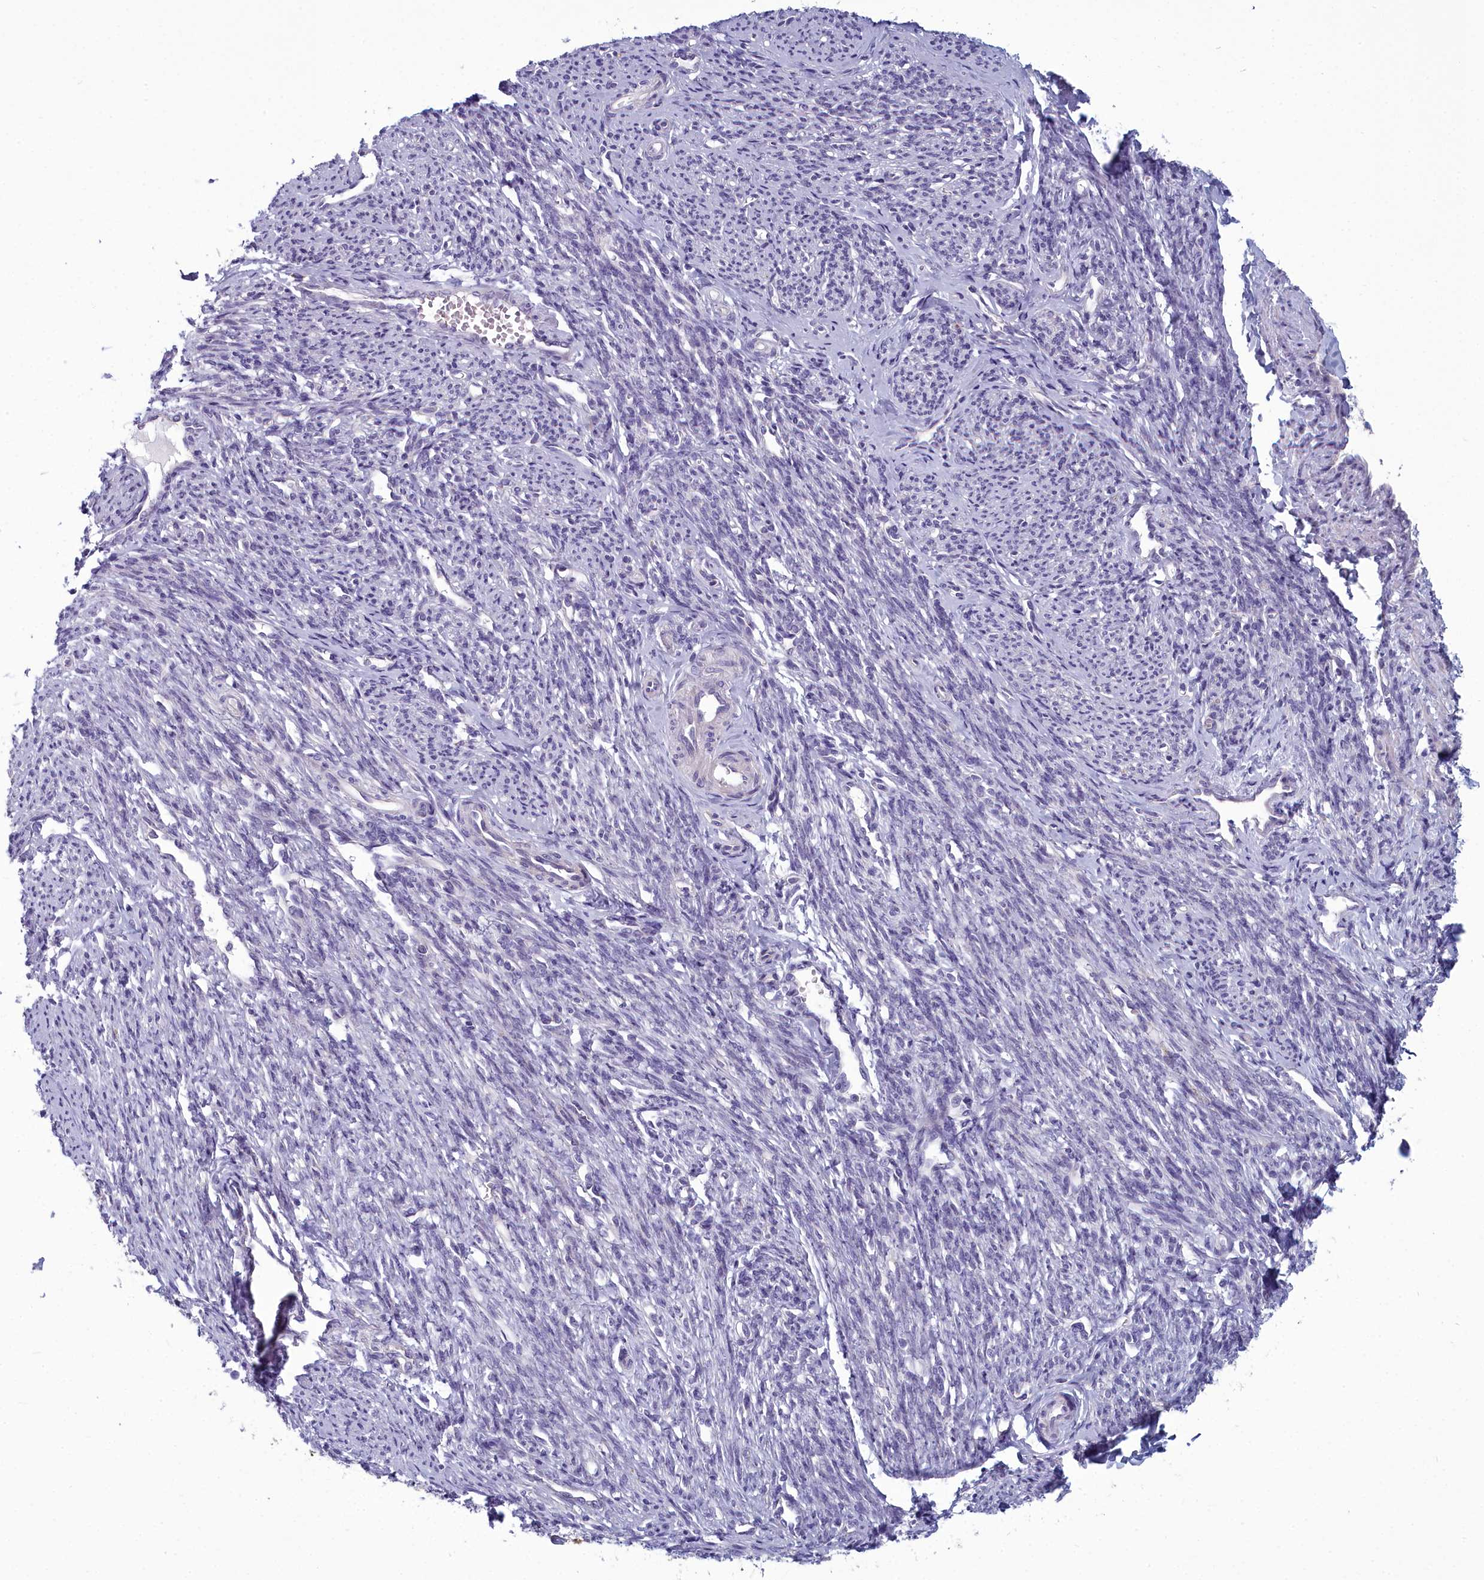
{"staining": {"intensity": "weak", "quantity": "<25%", "location": "cytoplasmic/membranous"}, "tissue": "smooth muscle", "cell_type": "Smooth muscle cells", "image_type": "normal", "snomed": [{"axis": "morphology", "description": "Normal tissue, NOS"}, {"axis": "topography", "description": "Smooth muscle"}, {"axis": "topography", "description": "Uterus"}], "caption": "The image shows no significant expression in smooth muscle cells of smooth muscle.", "gene": "INSYN2A", "patient": {"sex": "female", "age": 59}}